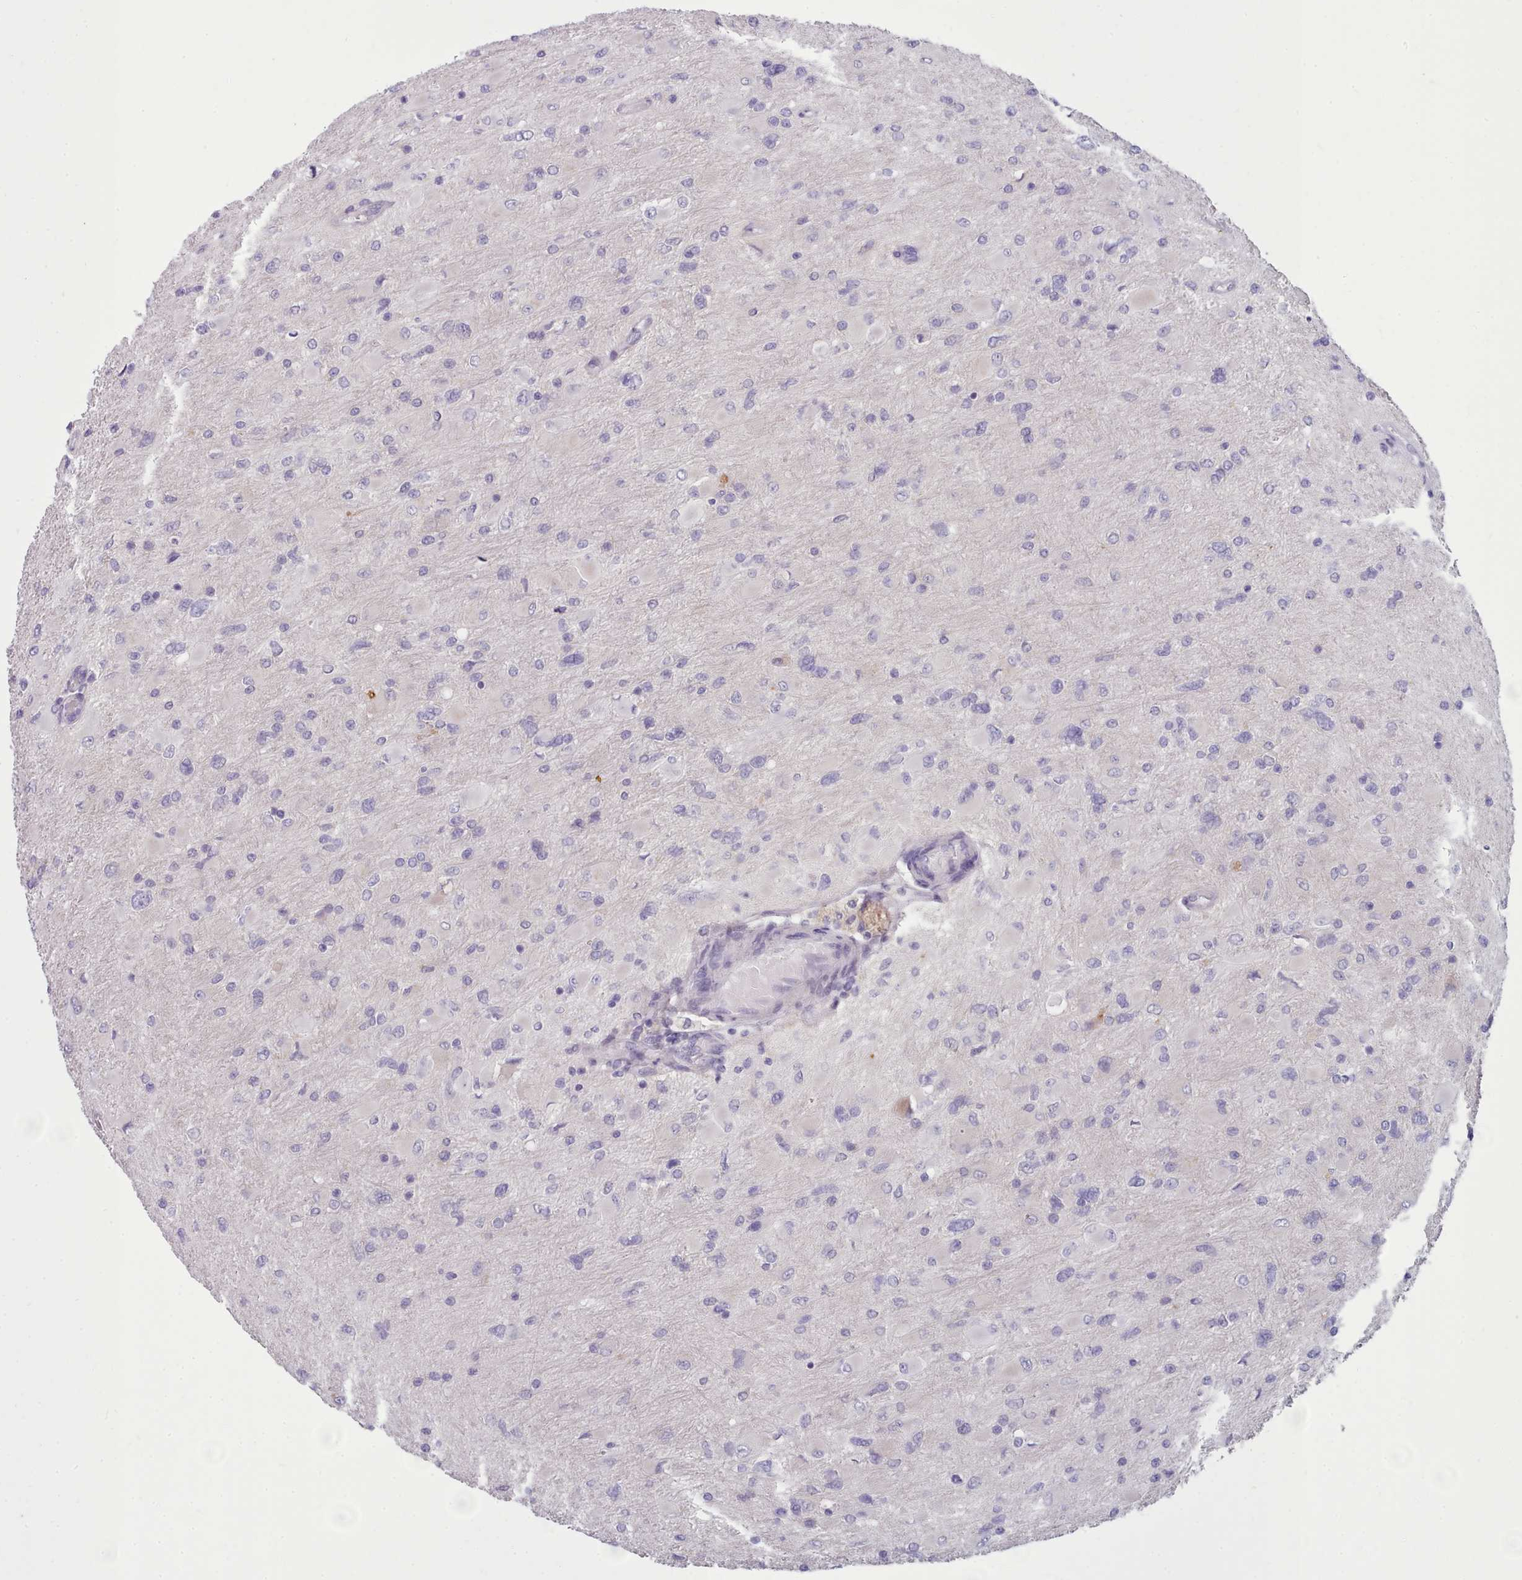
{"staining": {"intensity": "negative", "quantity": "none", "location": "none"}, "tissue": "glioma", "cell_type": "Tumor cells", "image_type": "cancer", "snomed": [{"axis": "morphology", "description": "Glioma, malignant, High grade"}, {"axis": "topography", "description": "Cerebral cortex"}], "caption": "Immunohistochemistry (IHC) micrograph of neoplastic tissue: glioma stained with DAB (3,3'-diaminobenzidine) demonstrates no significant protein expression in tumor cells.", "gene": "MYRFL", "patient": {"sex": "female", "age": 36}}